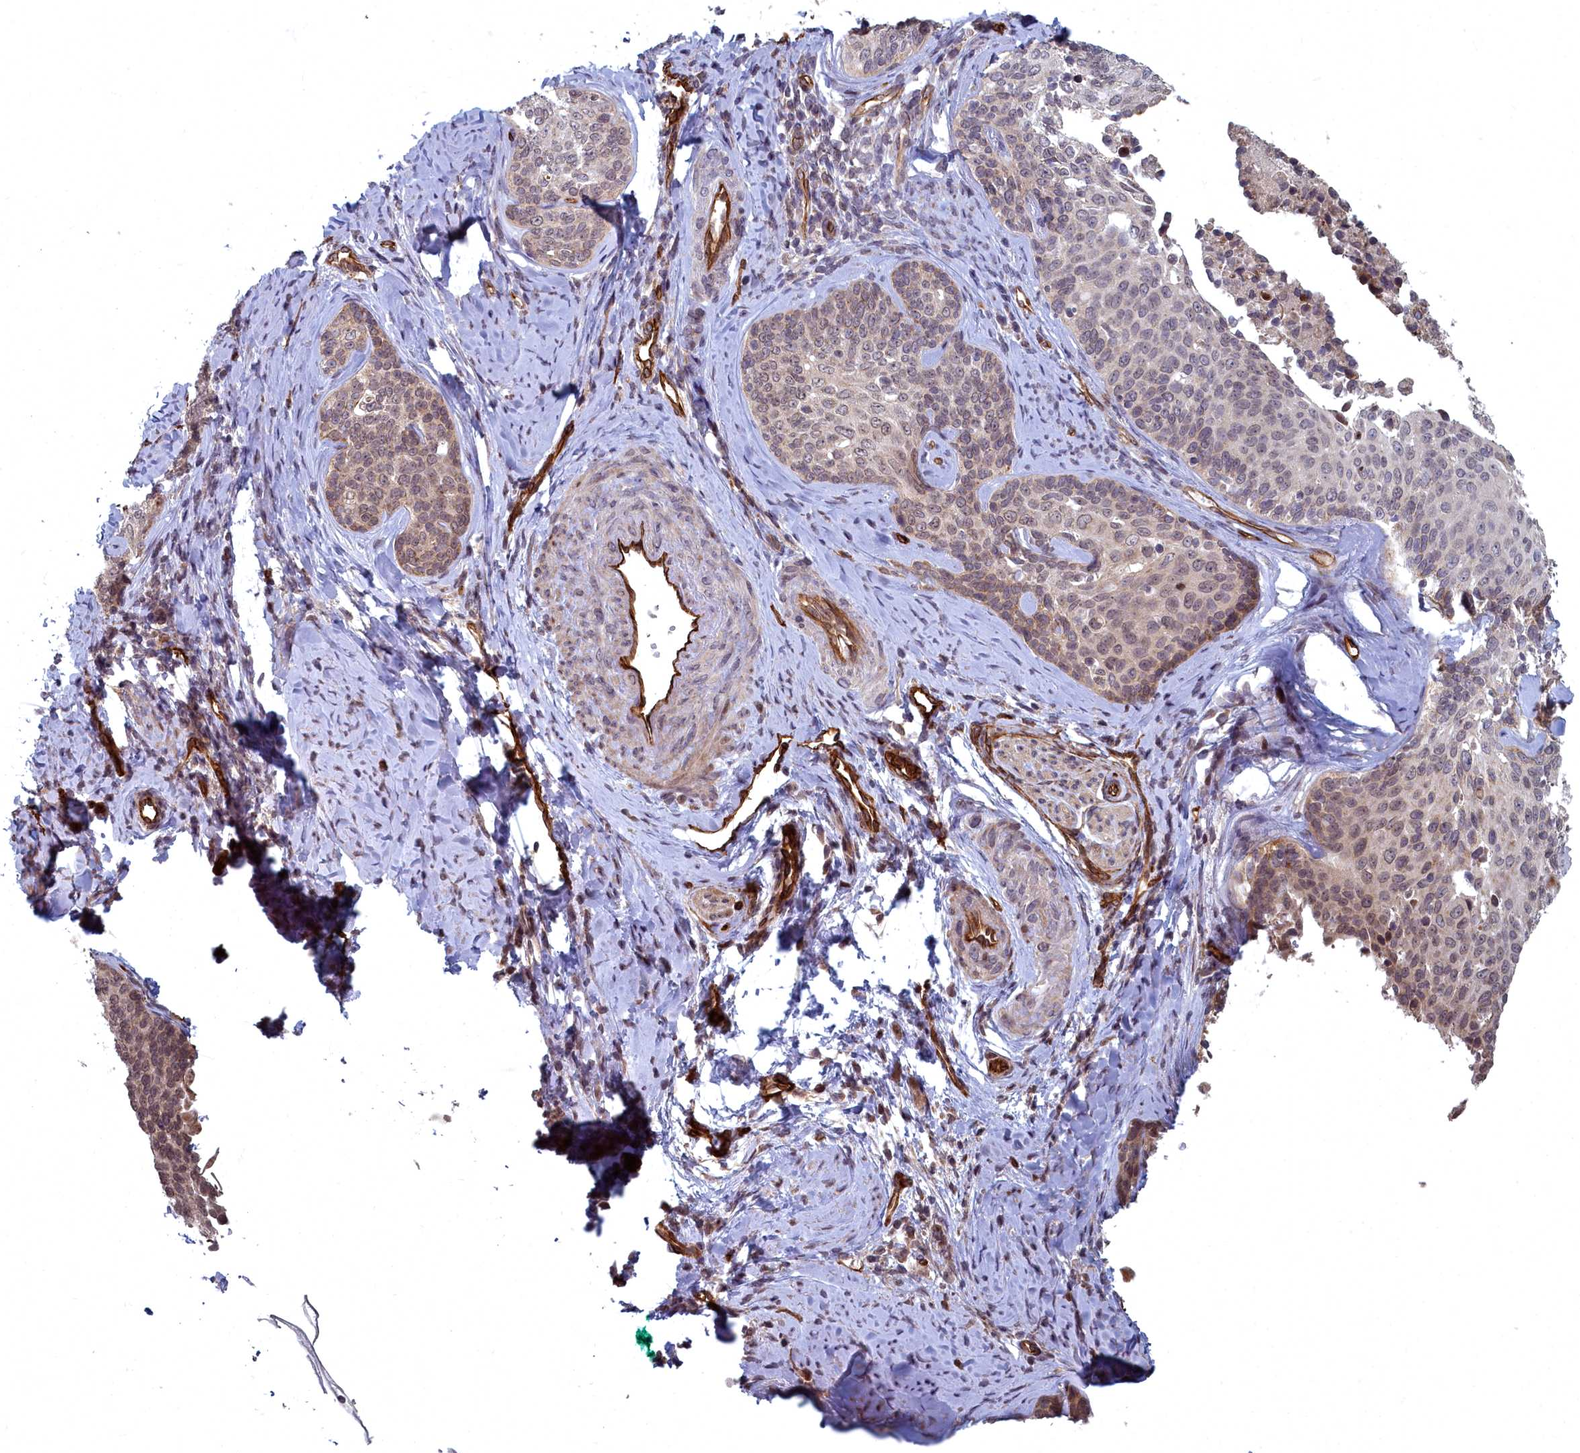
{"staining": {"intensity": "moderate", "quantity": "<25%", "location": "nuclear"}, "tissue": "cervical cancer", "cell_type": "Tumor cells", "image_type": "cancer", "snomed": [{"axis": "morphology", "description": "Squamous cell carcinoma, NOS"}, {"axis": "topography", "description": "Cervix"}], "caption": "Tumor cells display low levels of moderate nuclear positivity in about <25% of cells in human squamous cell carcinoma (cervical).", "gene": "TSPYL4", "patient": {"sex": "female", "age": 50}}